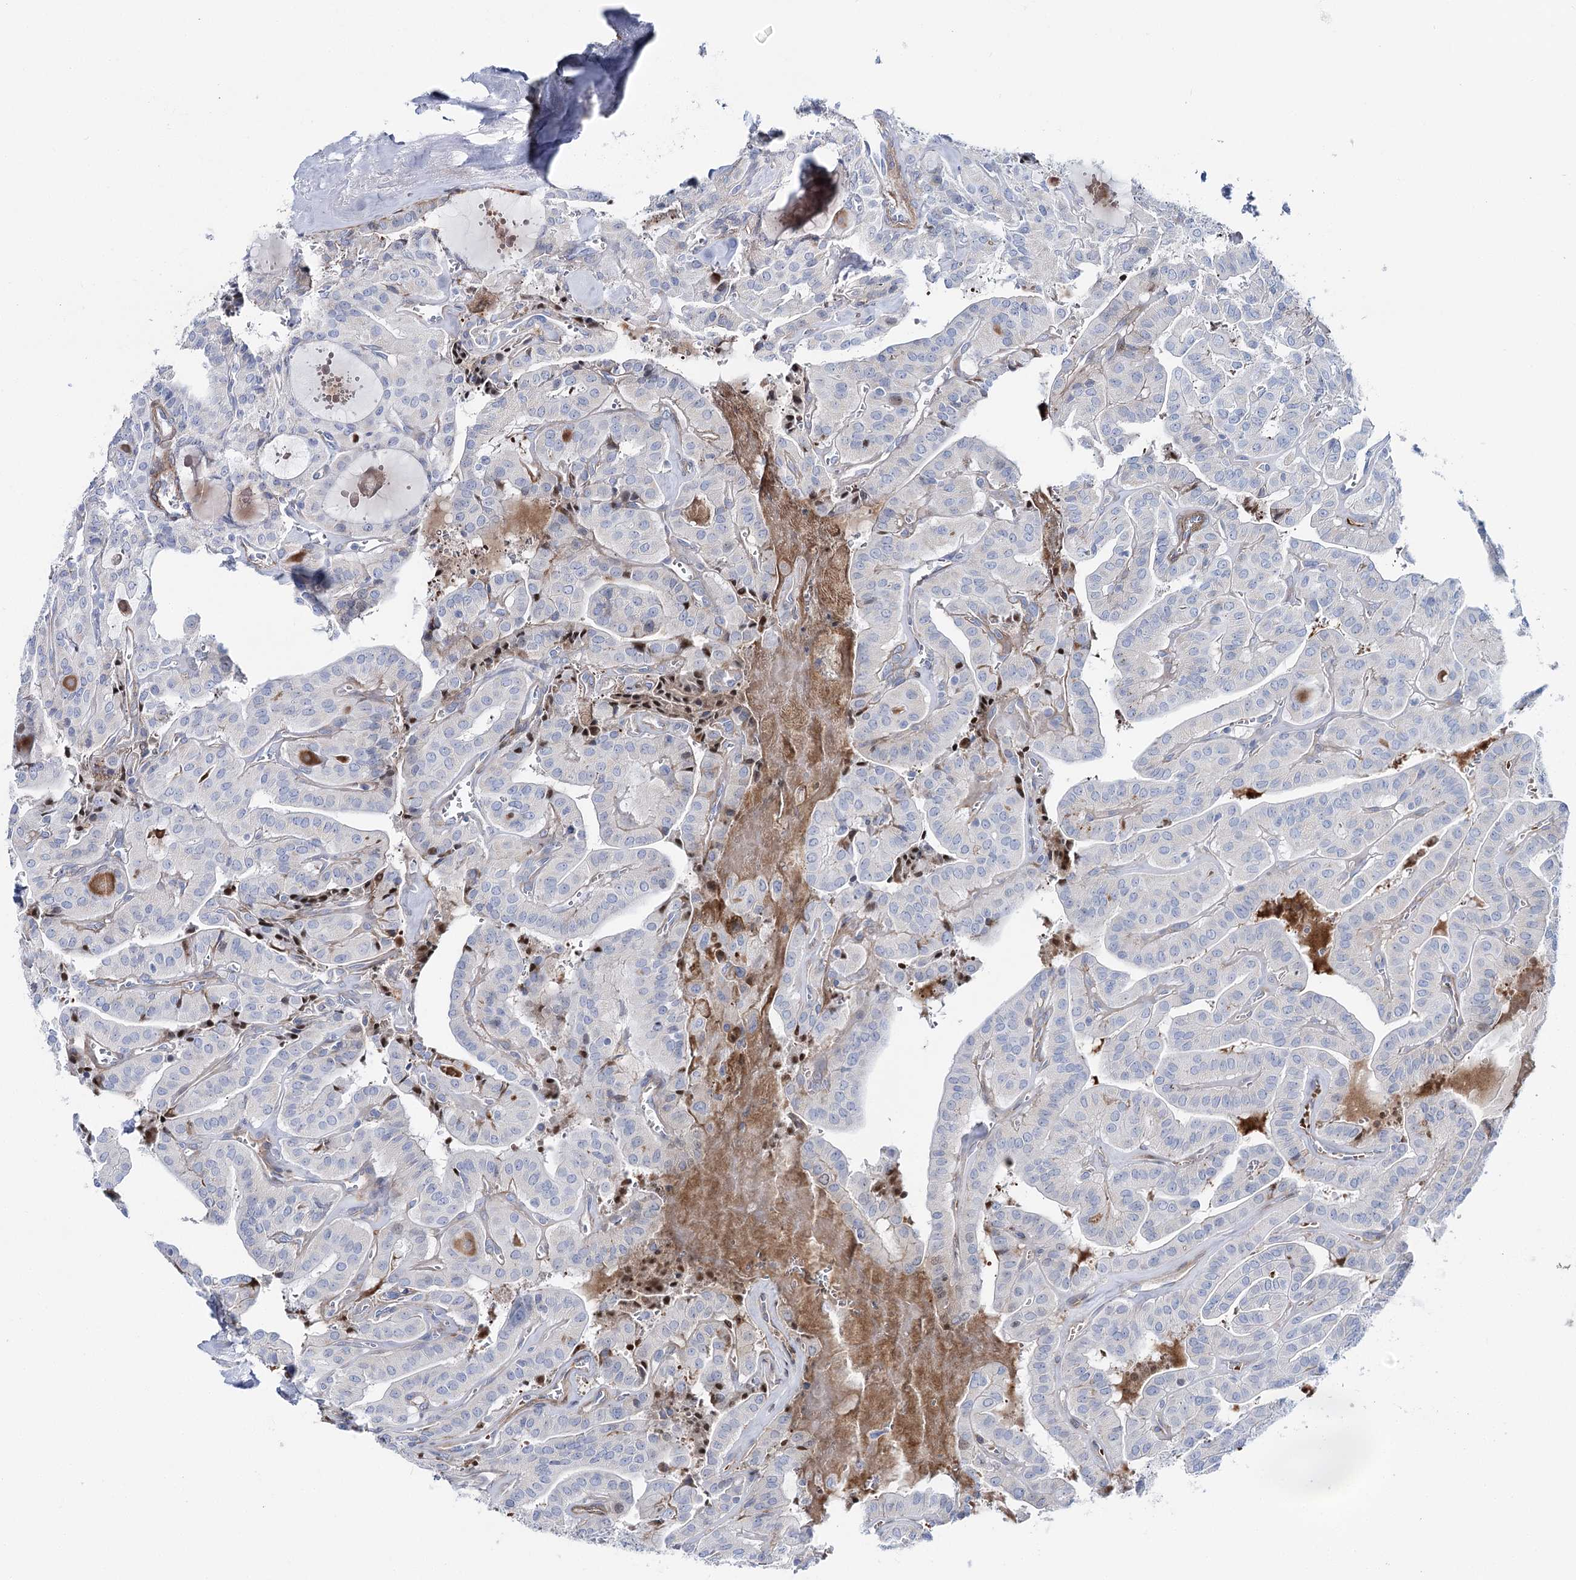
{"staining": {"intensity": "negative", "quantity": "none", "location": "none"}, "tissue": "thyroid cancer", "cell_type": "Tumor cells", "image_type": "cancer", "snomed": [{"axis": "morphology", "description": "Papillary adenocarcinoma, NOS"}, {"axis": "topography", "description": "Thyroid gland"}], "caption": "Thyroid papillary adenocarcinoma stained for a protein using IHC shows no staining tumor cells.", "gene": "ANKRD23", "patient": {"sex": "male", "age": 52}}